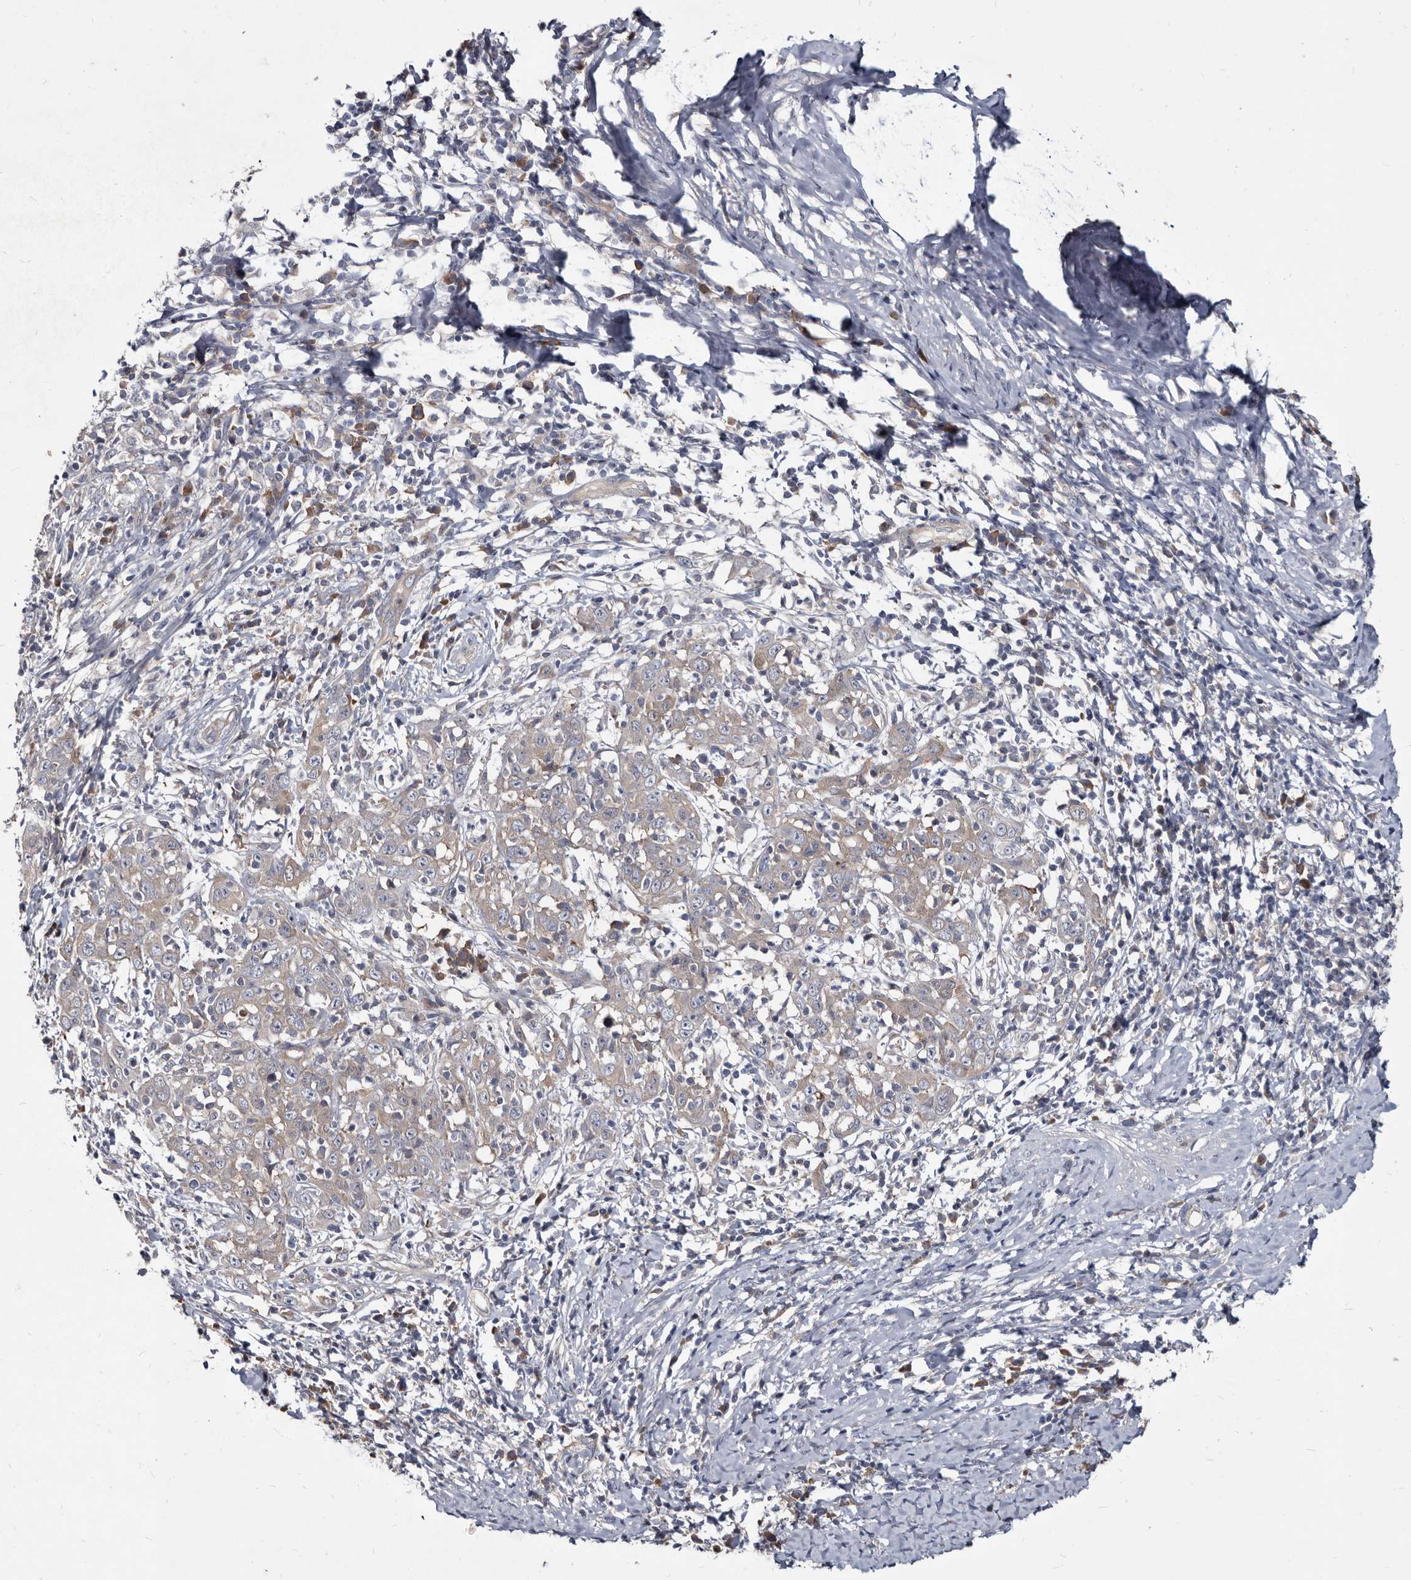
{"staining": {"intensity": "weak", "quantity": "25%-75%", "location": "cytoplasmic/membranous"}, "tissue": "cervical cancer", "cell_type": "Tumor cells", "image_type": "cancer", "snomed": [{"axis": "morphology", "description": "Squamous cell carcinoma, NOS"}, {"axis": "topography", "description": "Cervix"}], "caption": "There is low levels of weak cytoplasmic/membranous expression in tumor cells of cervical cancer (squamous cell carcinoma), as demonstrated by immunohistochemical staining (brown color).", "gene": "ABCF2", "patient": {"sex": "female", "age": 46}}